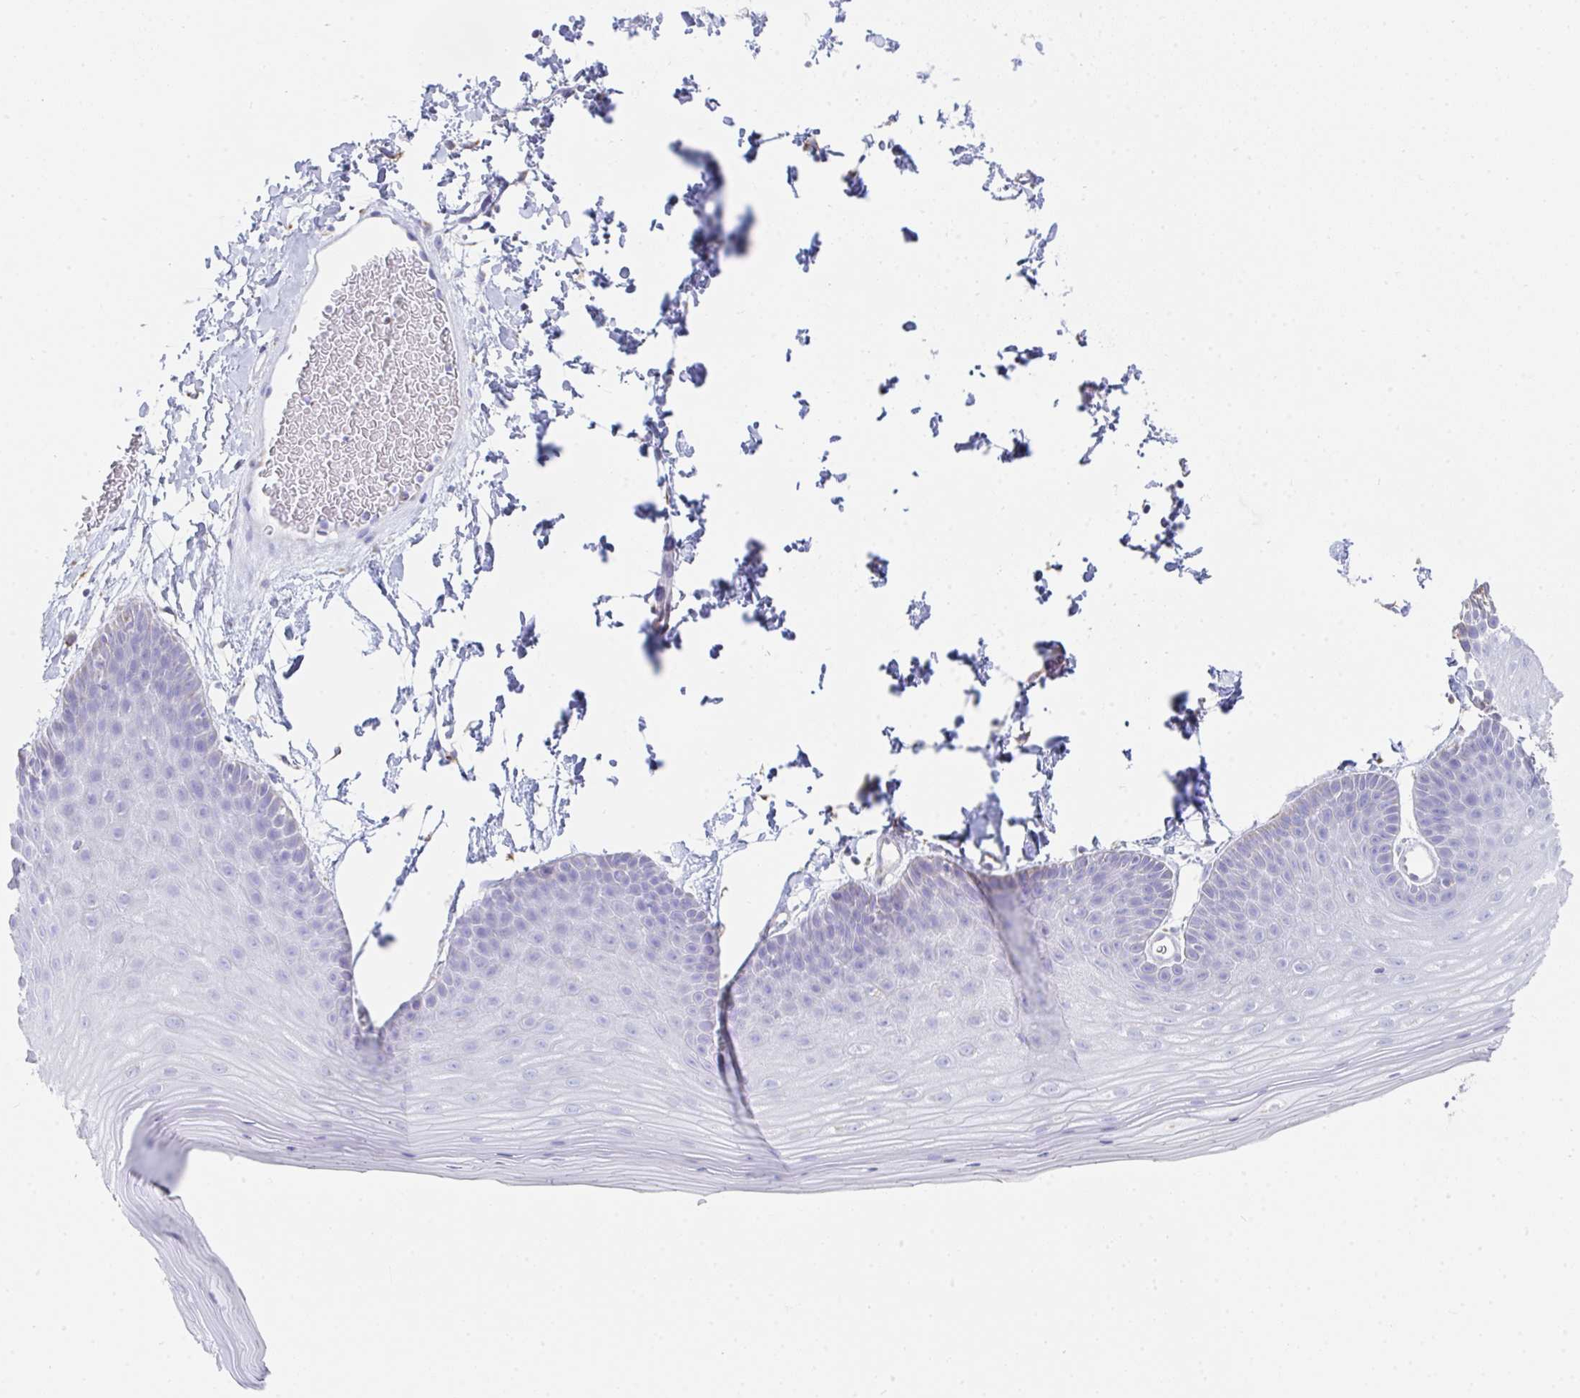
{"staining": {"intensity": "negative", "quantity": "none", "location": "none"}, "tissue": "skin", "cell_type": "Epidermal cells", "image_type": "normal", "snomed": [{"axis": "morphology", "description": "Normal tissue, NOS"}, {"axis": "topography", "description": "Anal"}], "caption": "Immunohistochemistry (IHC) of unremarkable human skin demonstrates no staining in epidermal cells.", "gene": "AIFM1", "patient": {"sex": "male", "age": 53}}